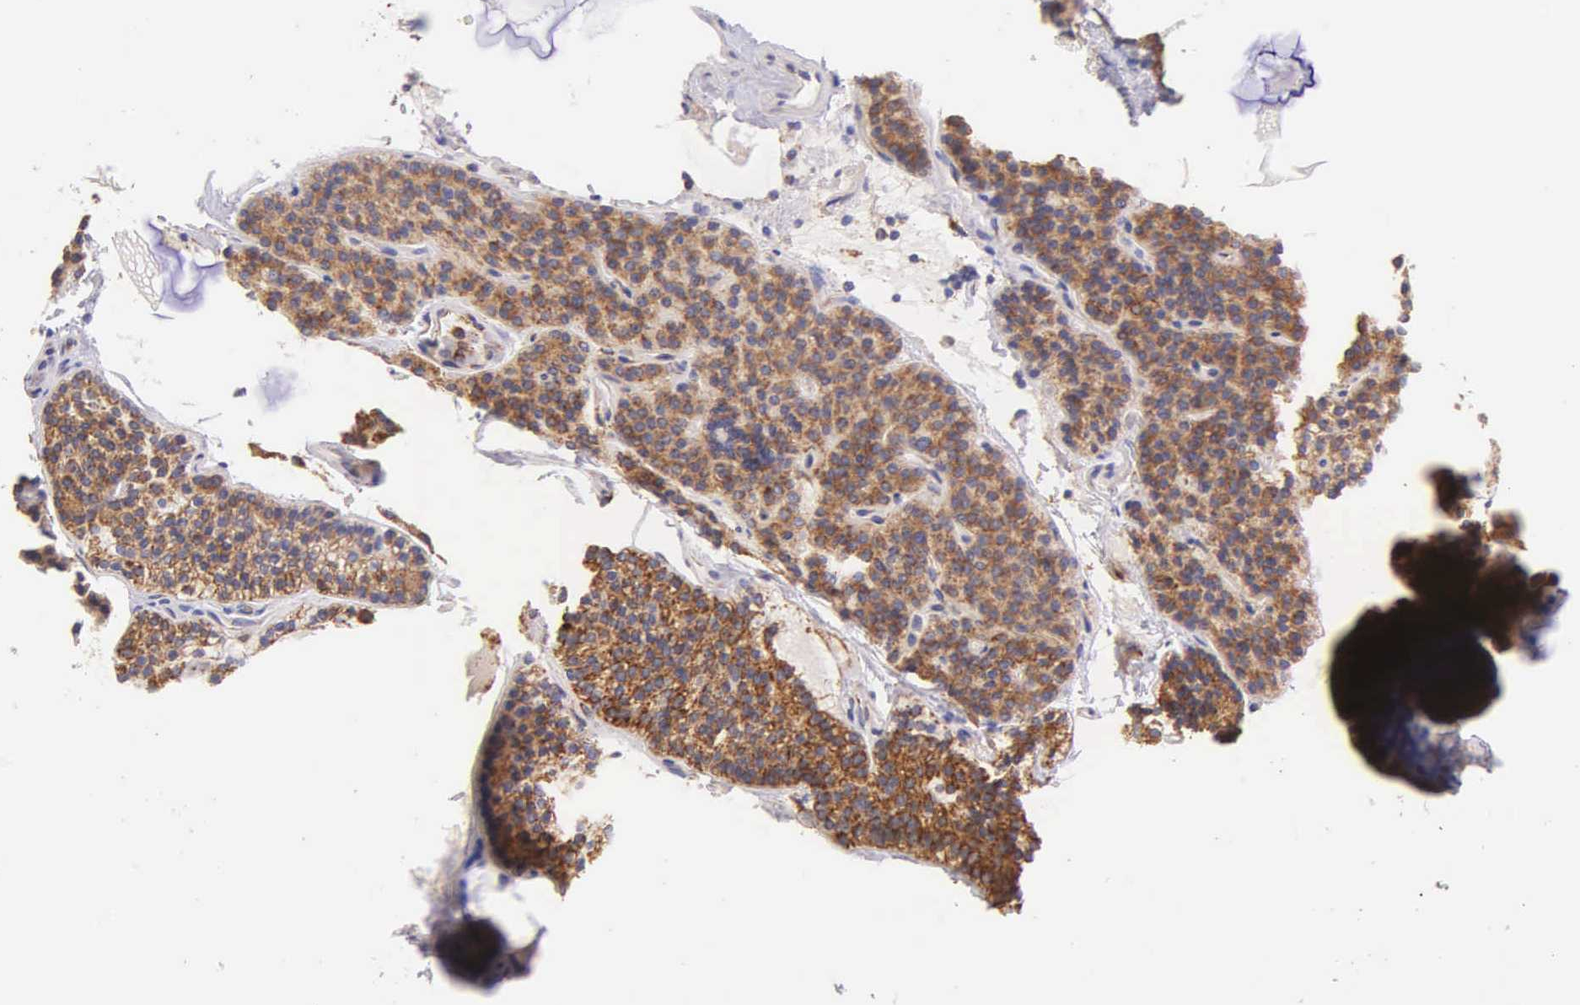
{"staining": {"intensity": "moderate", "quantity": "25%-75%", "location": "cytoplasmic/membranous"}, "tissue": "parathyroid gland", "cell_type": "Glandular cells", "image_type": "normal", "snomed": [{"axis": "morphology", "description": "Normal tissue, NOS"}, {"axis": "topography", "description": "Parathyroid gland"}], "caption": "A medium amount of moderate cytoplasmic/membranous staining is identified in approximately 25%-75% of glandular cells in normal parathyroid gland.", "gene": "CKAP4", "patient": {"sex": "female", "age": 29}}